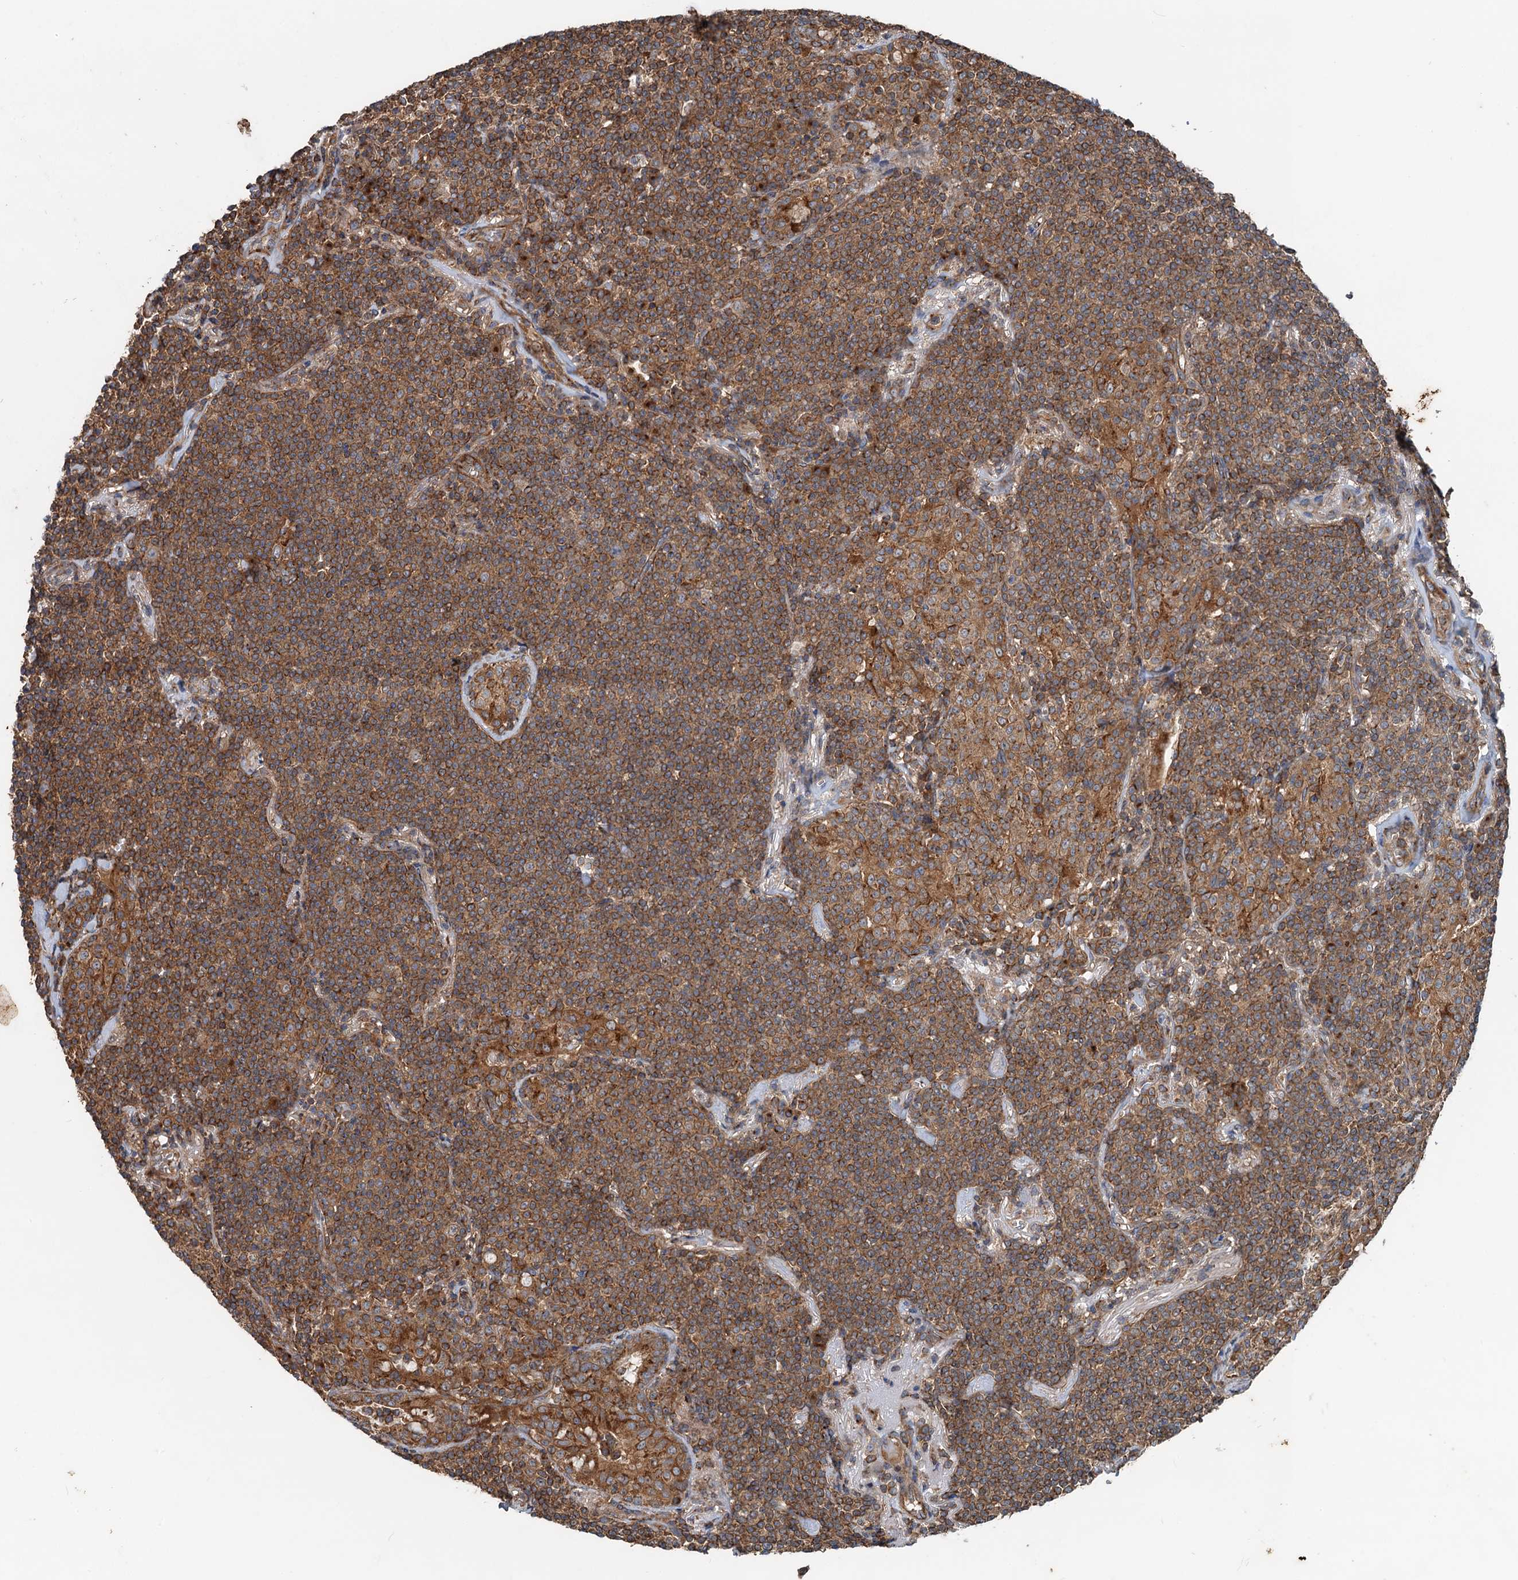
{"staining": {"intensity": "moderate", "quantity": ">75%", "location": "cytoplasmic/membranous"}, "tissue": "lymphoma", "cell_type": "Tumor cells", "image_type": "cancer", "snomed": [{"axis": "morphology", "description": "Malignant lymphoma, non-Hodgkin's type, Low grade"}, {"axis": "topography", "description": "Lung"}], "caption": "IHC histopathology image of human lymphoma stained for a protein (brown), which exhibits medium levels of moderate cytoplasmic/membranous expression in about >75% of tumor cells.", "gene": "ANKRD26", "patient": {"sex": "female", "age": 71}}